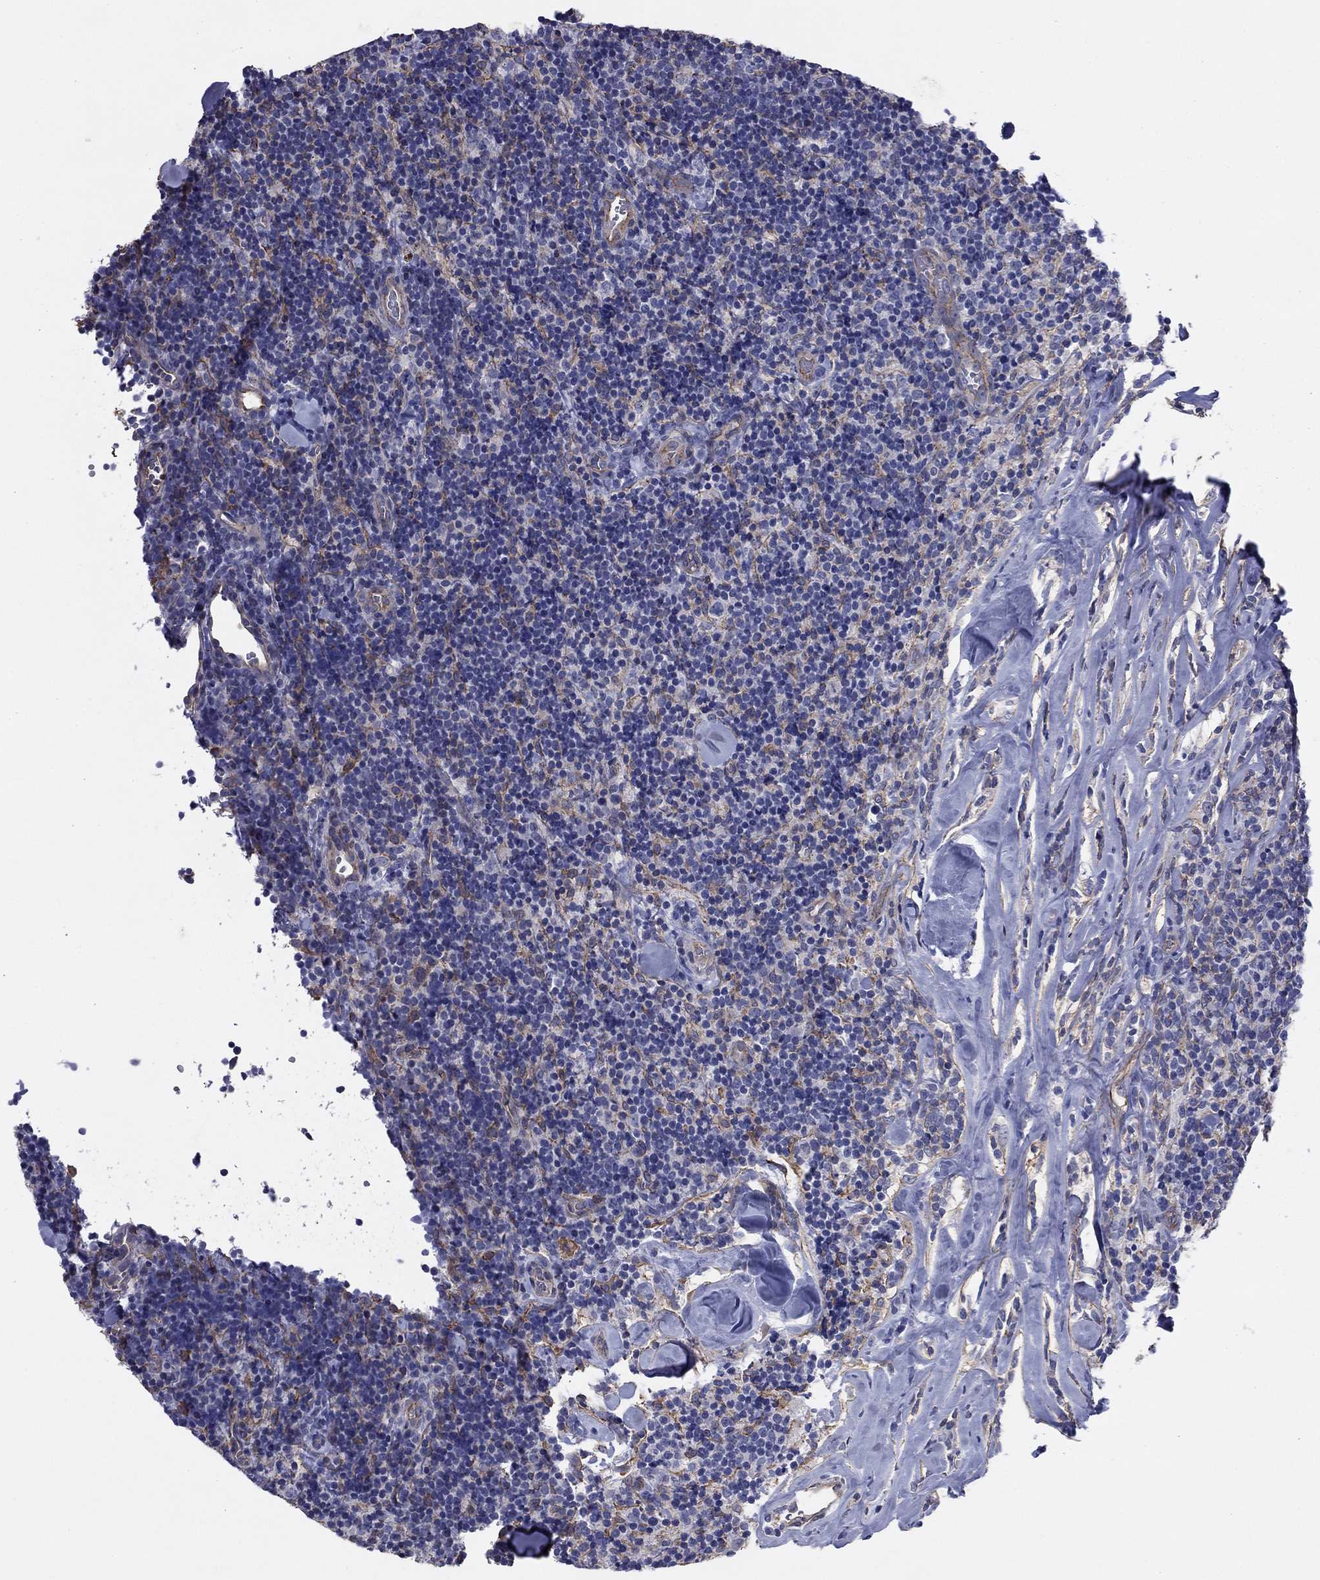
{"staining": {"intensity": "negative", "quantity": "none", "location": "none"}, "tissue": "lymphoma", "cell_type": "Tumor cells", "image_type": "cancer", "snomed": [{"axis": "morphology", "description": "Malignant lymphoma, non-Hodgkin's type, Low grade"}, {"axis": "topography", "description": "Lymph node"}], "caption": "Tumor cells are negative for brown protein staining in malignant lymphoma, non-Hodgkin's type (low-grade). The staining was performed using DAB to visualize the protein expression in brown, while the nuclei were stained in blue with hematoxylin (Magnification: 20x).", "gene": "TCHH", "patient": {"sex": "female", "age": 56}}